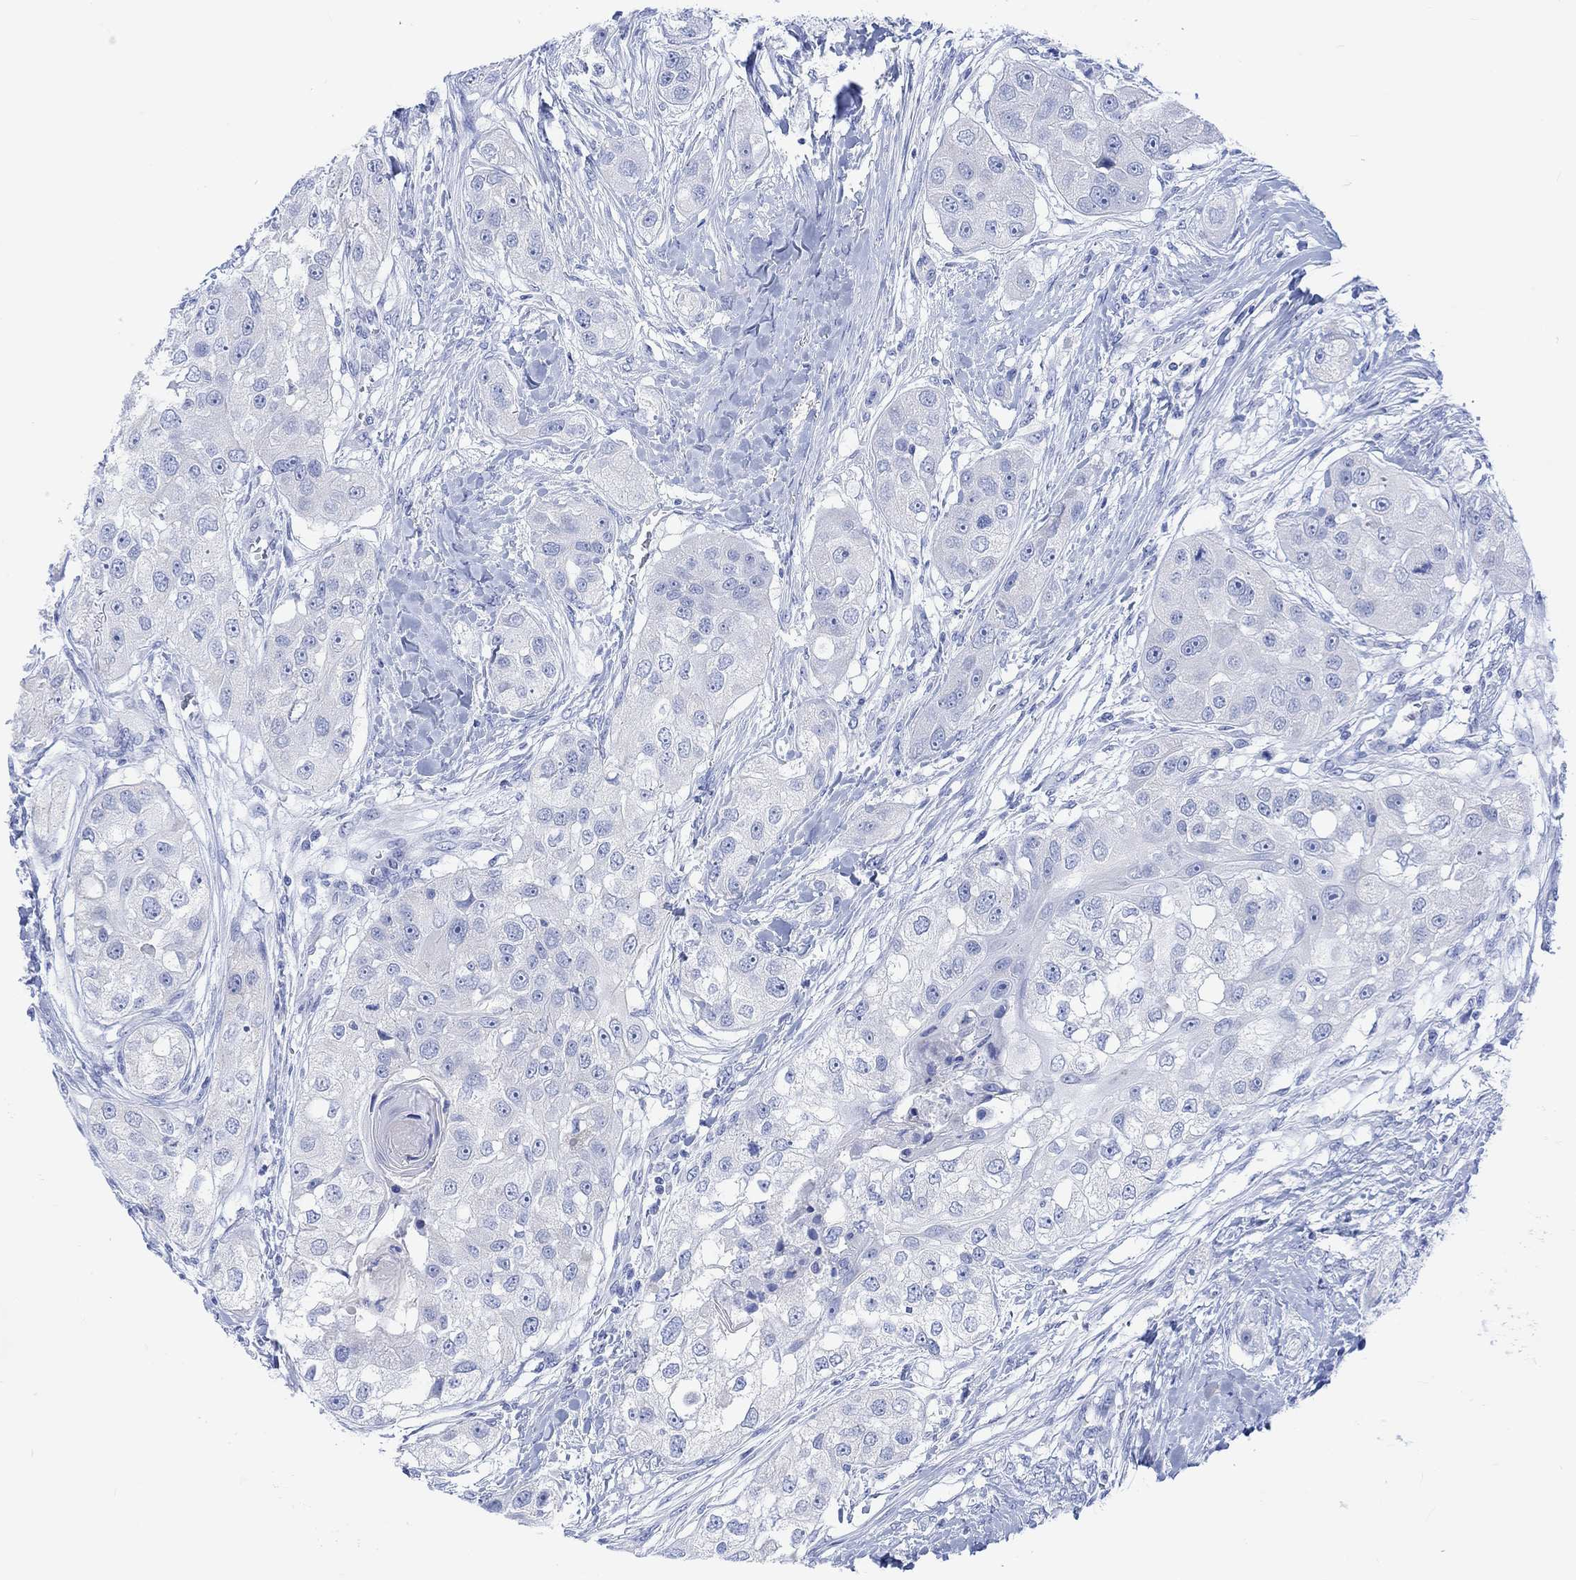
{"staining": {"intensity": "negative", "quantity": "none", "location": "none"}, "tissue": "head and neck cancer", "cell_type": "Tumor cells", "image_type": "cancer", "snomed": [{"axis": "morphology", "description": "Normal tissue, NOS"}, {"axis": "morphology", "description": "Squamous cell carcinoma, NOS"}, {"axis": "topography", "description": "Skeletal muscle"}, {"axis": "topography", "description": "Head-Neck"}], "caption": "High power microscopy micrograph of an immunohistochemistry (IHC) histopathology image of head and neck squamous cell carcinoma, revealing no significant positivity in tumor cells.", "gene": "CALCA", "patient": {"sex": "male", "age": 51}}